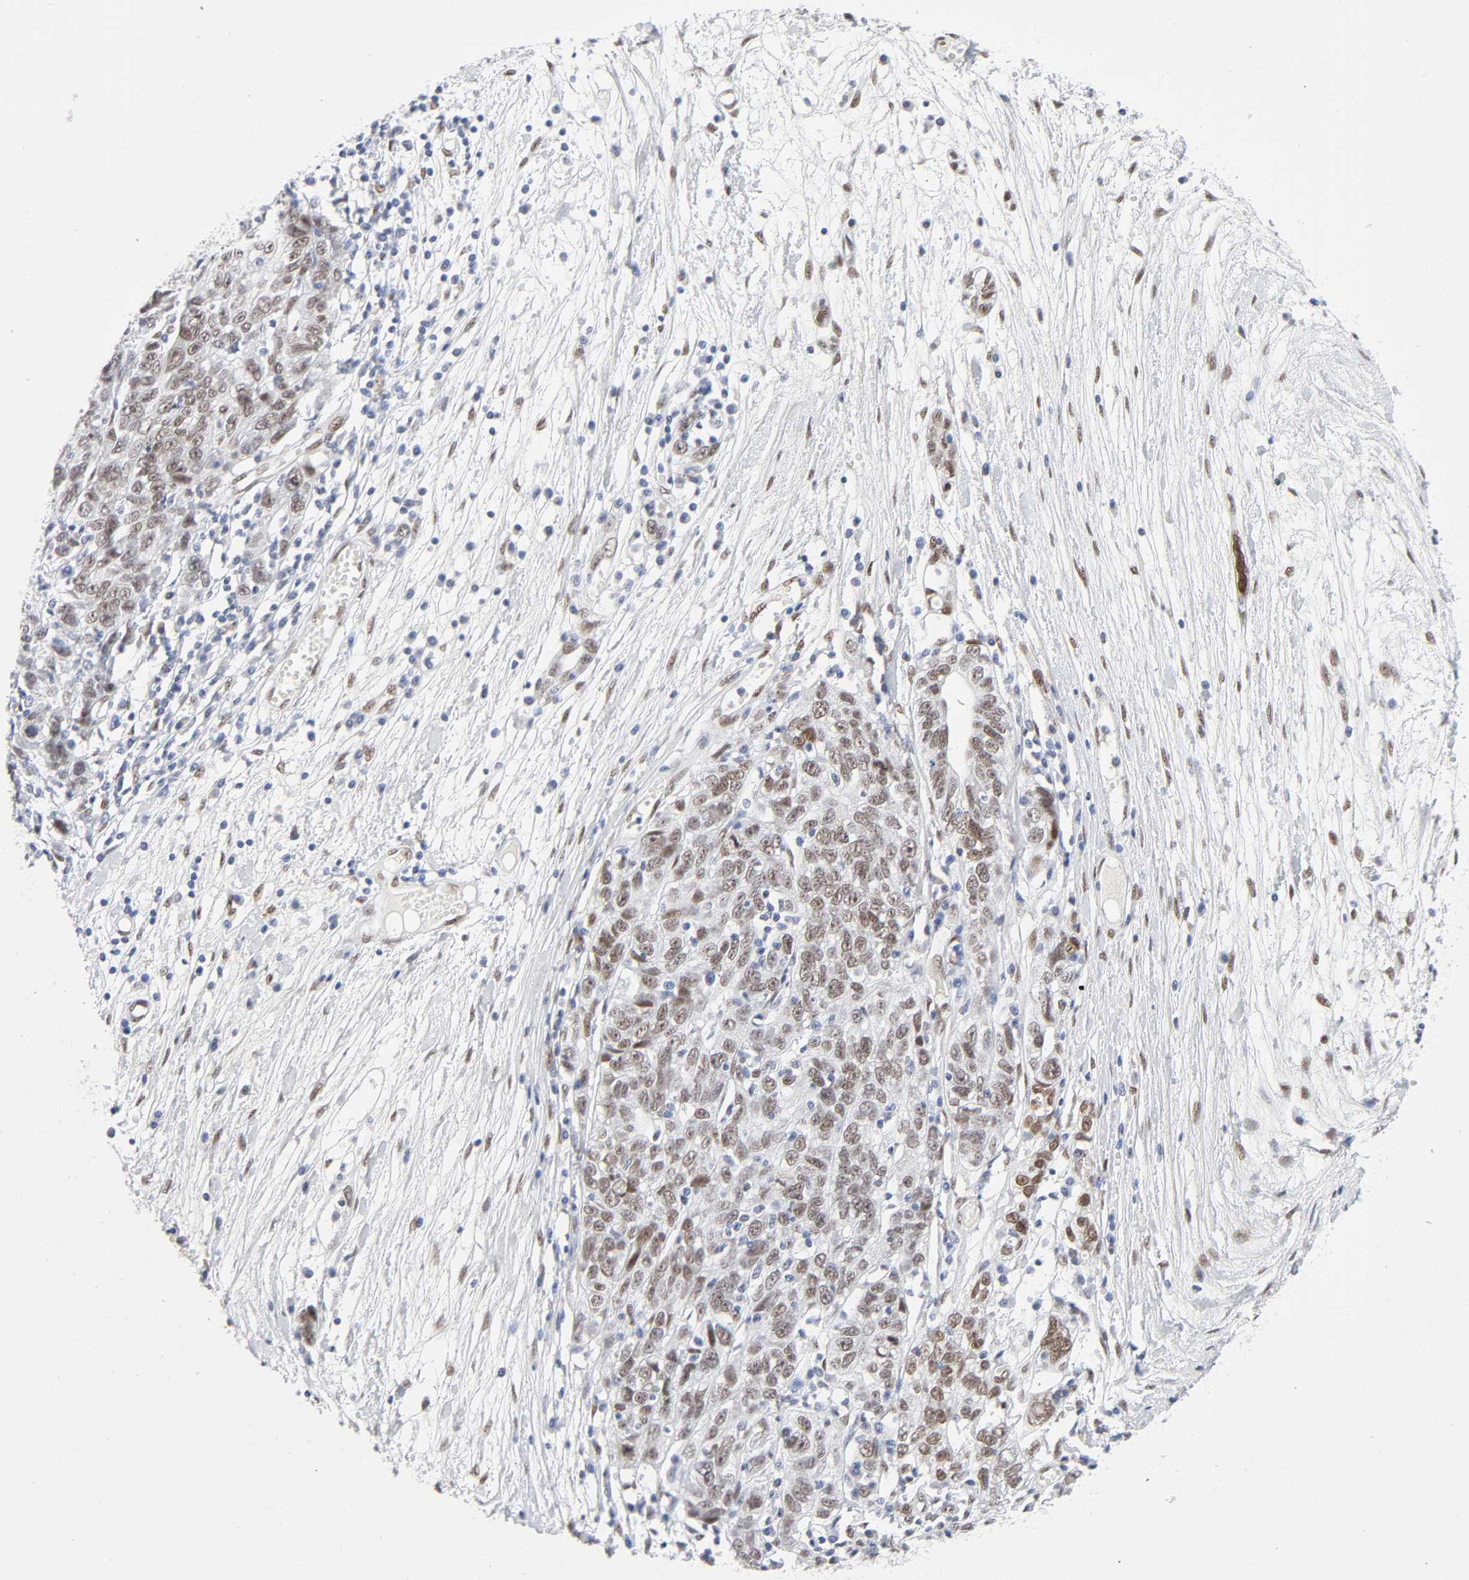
{"staining": {"intensity": "weak", "quantity": ">75%", "location": "nuclear"}, "tissue": "ovarian cancer", "cell_type": "Tumor cells", "image_type": "cancer", "snomed": [{"axis": "morphology", "description": "Cystadenocarcinoma, serous, NOS"}, {"axis": "topography", "description": "Ovary"}], "caption": "Ovarian cancer stained for a protein (brown) reveals weak nuclear positive staining in approximately >75% of tumor cells.", "gene": "NFIC", "patient": {"sex": "female", "age": 71}}